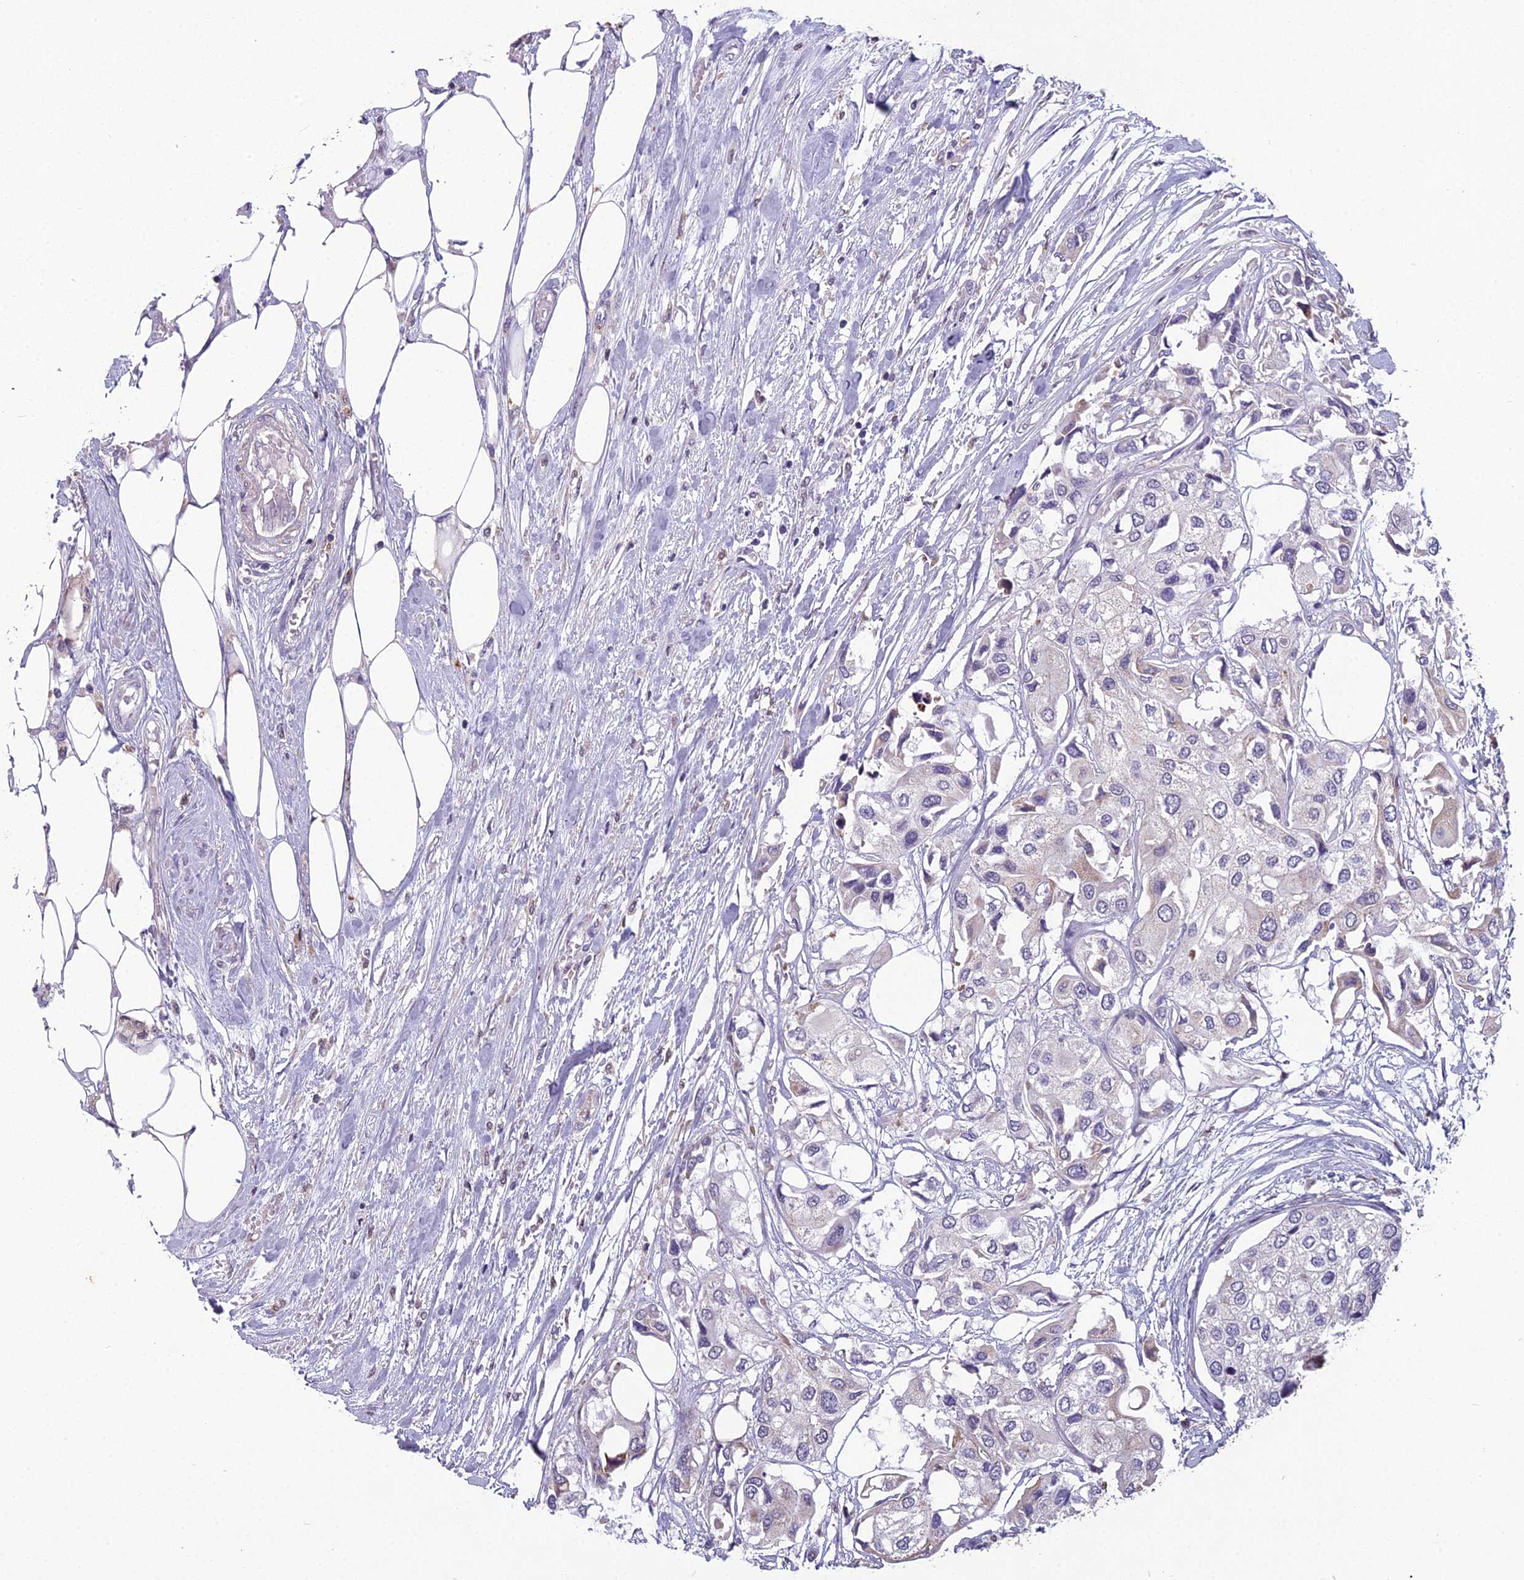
{"staining": {"intensity": "negative", "quantity": "none", "location": "none"}, "tissue": "urothelial cancer", "cell_type": "Tumor cells", "image_type": "cancer", "snomed": [{"axis": "morphology", "description": "Urothelial carcinoma, High grade"}, {"axis": "topography", "description": "Urinary bladder"}], "caption": "A histopathology image of human urothelial carcinoma (high-grade) is negative for staining in tumor cells. Nuclei are stained in blue.", "gene": "ENSG00000188897", "patient": {"sex": "male", "age": 64}}